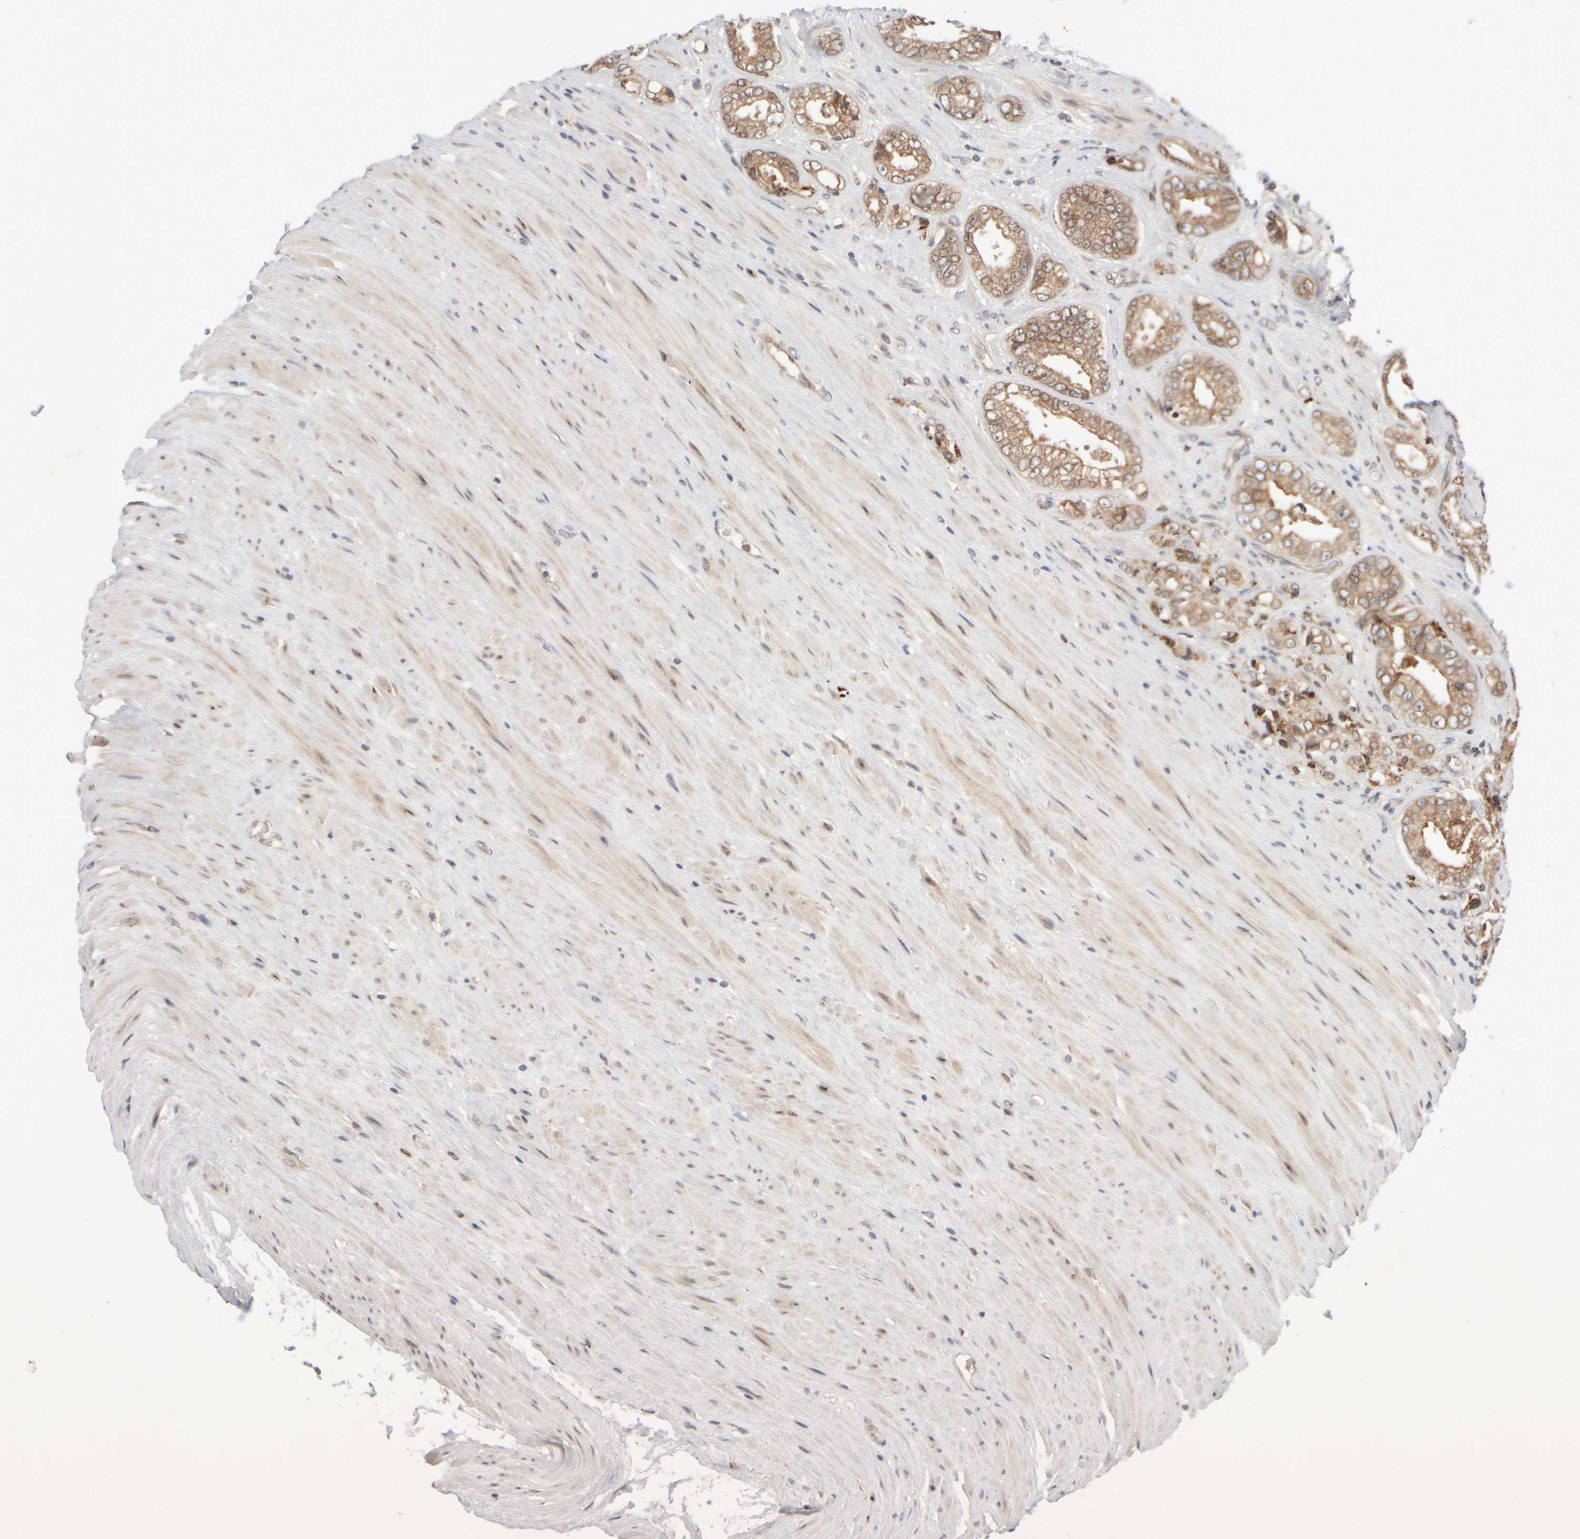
{"staining": {"intensity": "moderate", "quantity": ">75%", "location": "cytoplasmic/membranous,nuclear"}, "tissue": "prostate cancer", "cell_type": "Tumor cells", "image_type": "cancer", "snomed": [{"axis": "morphology", "description": "Adenocarcinoma, High grade"}, {"axis": "topography", "description": "Prostate"}], "caption": "High-magnification brightfield microscopy of prostate cancer (high-grade adenocarcinoma) stained with DAB (brown) and counterstained with hematoxylin (blue). tumor cells exhibit moderate cytoplasmic/membranous and nuclear expression is seen in approximately>75% of cells. Using DAB (brown) and hematoxylin (blue) stains, captured at high magnification using brightfield microscopy.", "gene": "GCN1", "patient": {"sex": "male", "age": 61}}